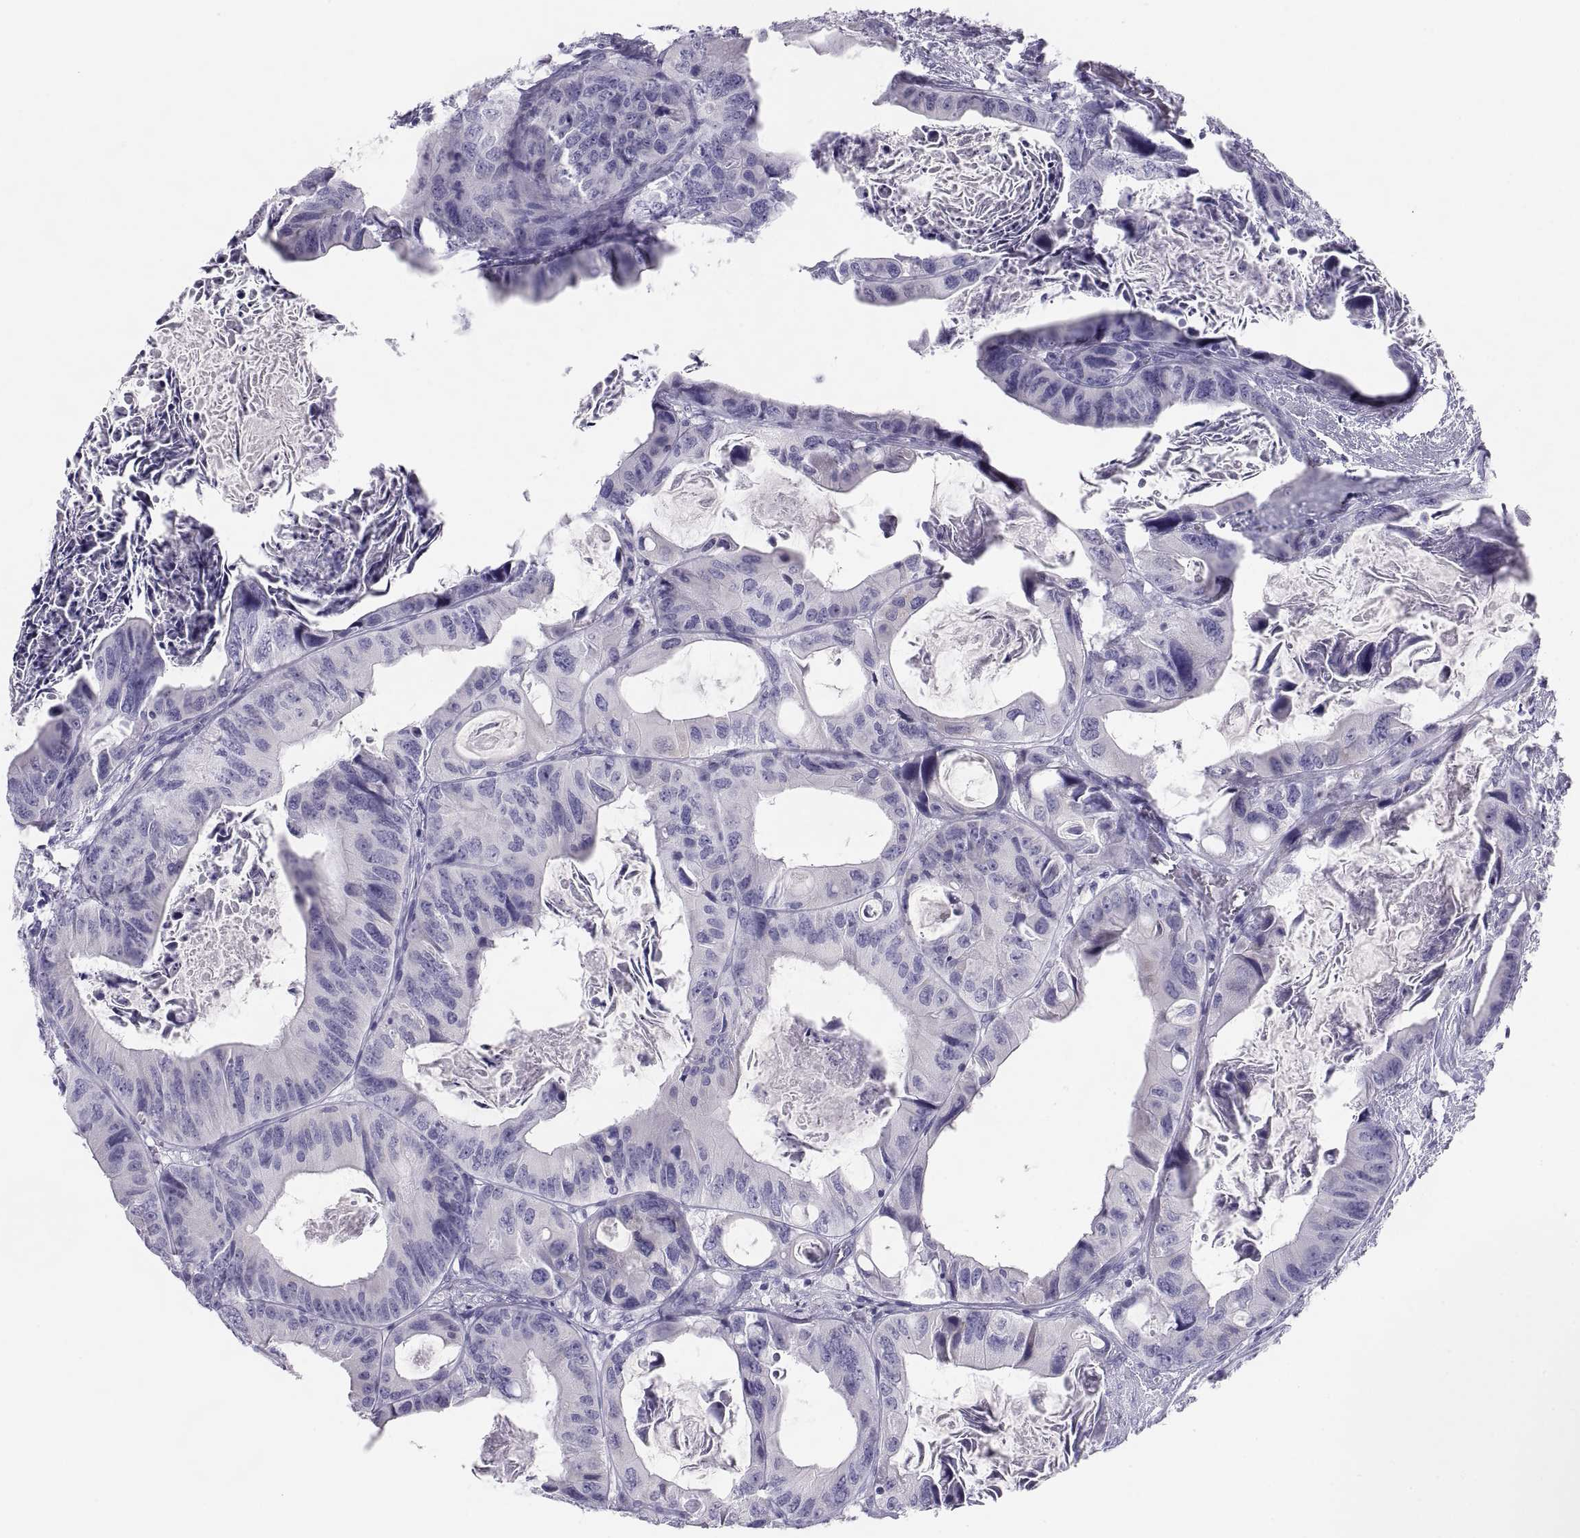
{"staining": {"intensity": "negative", "quantity": "none", "location": "none"}, "tissue": "colorectal cancer", "cell_type": "Tumor cells", "image_type": "cancer", "snomed": [{"axis": "morphology", "description": "Adenocarcinoma, NOS"}, {"axis": "topography", "description": "Rectum"}], "caption": "Tumor cells are negative for protein expression in human colorectal cancer. (Stains: DAB immunohistochemistry with hematoxylin counter stain, Microscopy: brightfield microscopy at high magnification).", "gene": "PAX2", "patient": {"sex": "male", "age": 64}}